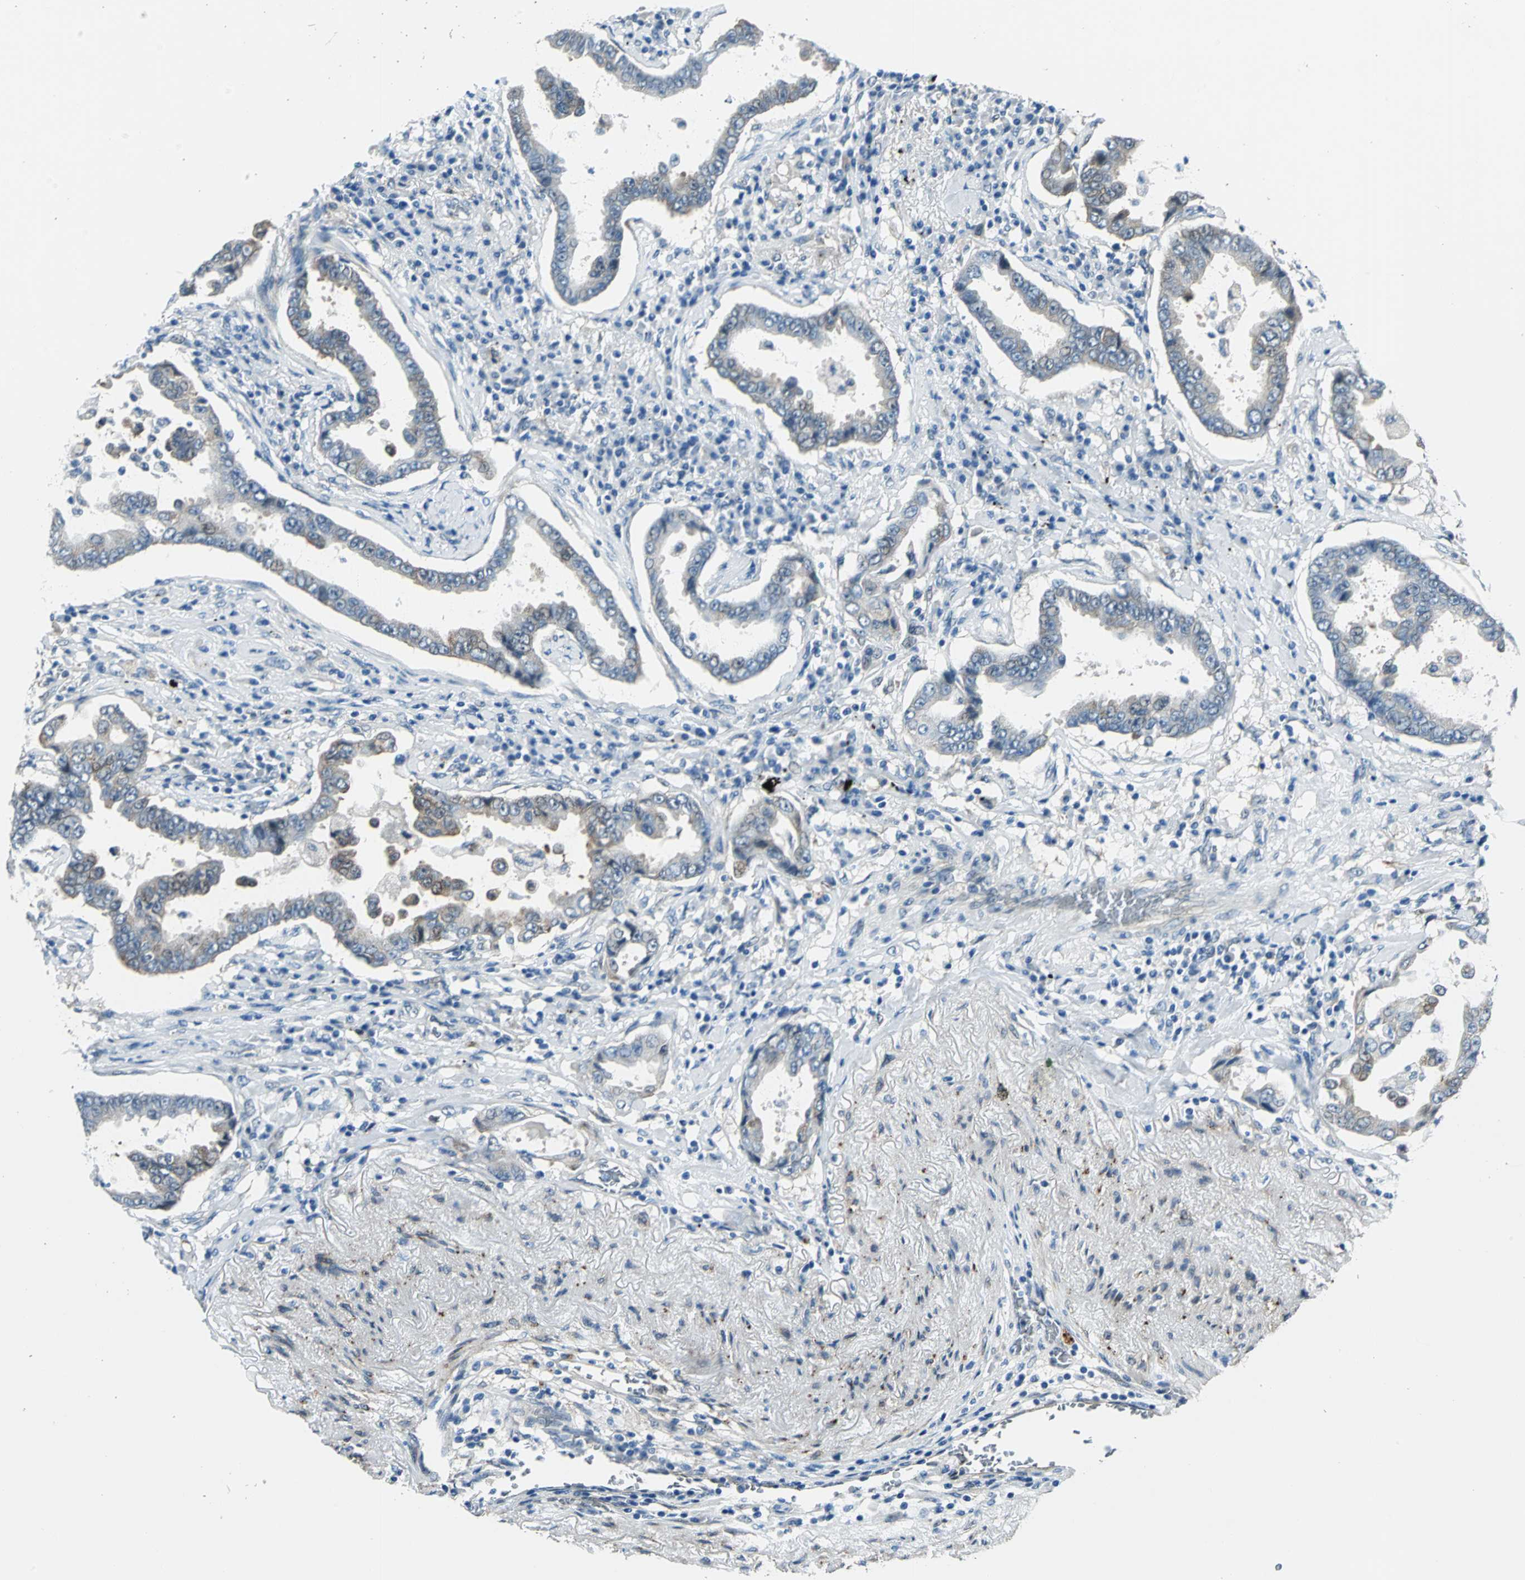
{"staining": {"intensity": "moderate", "quantity": "25%-75%", "location": "cytoplasmic/membranous"}, "tissue": "lung cancer", "cell_type": "Tumor cells", "image_type": "cancer", "snomed": [{"axis": "morphology", "description": "Normal tissue, NOS"}, {"axis": "morphology", "description": "Inflammation, NOS"}, {"axis": "morphology", "description": "Adenocarcinoma, NOS"}, {"axis": "topography", "description": "Lung"}], "caption": "Immunohistochemistry (IHC) of human lung cancer displays medium levels of moderate cytoplasmic/membranous staining in approximately 25%-75% of tumor cells.", "gene": "HSPB1", "patient": {"sex": "female", "age": 64}}